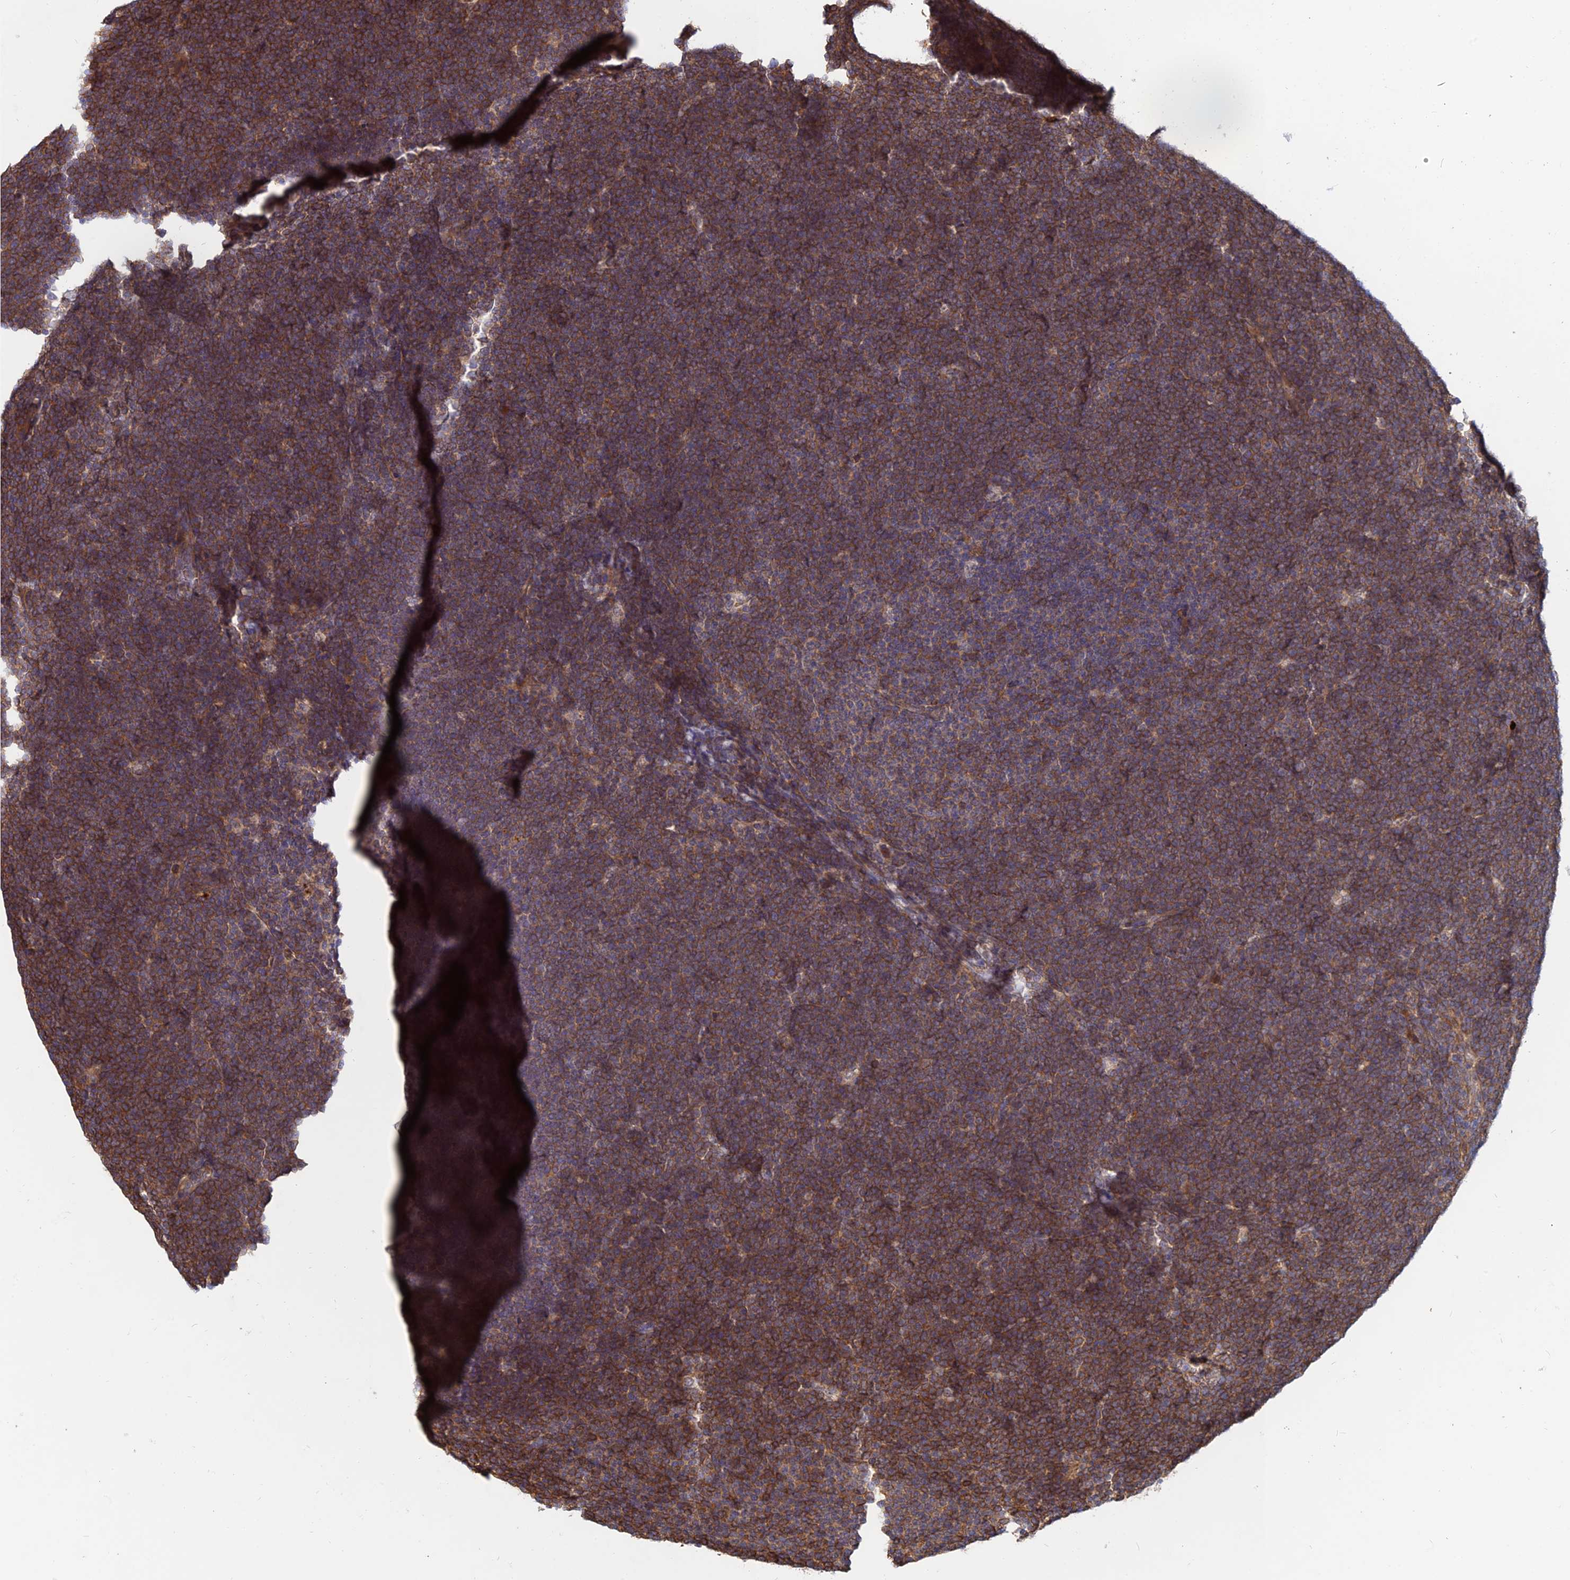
{"staining": {"intensity": "moderate", "quantity": ">75%", "location": "cytoplasmic/membranous"}, "tissue": "lymphoma", "cell_type": "Tumor cells", "image_type": "cancer", "snomed": [{"axis": "morphology", "description": "Malignant lymphoma, non-Hodgkin's type, High grade"}, {"axis": "topography", "description": "Lymph node"}], "caption": "Tumor cells reveal medium levels of moderate cytoplasmic/membranous staining in about >75% of cells in lymphoma.", "gene": "WDR41", "patient": {"sex": "male", "age": 13}}